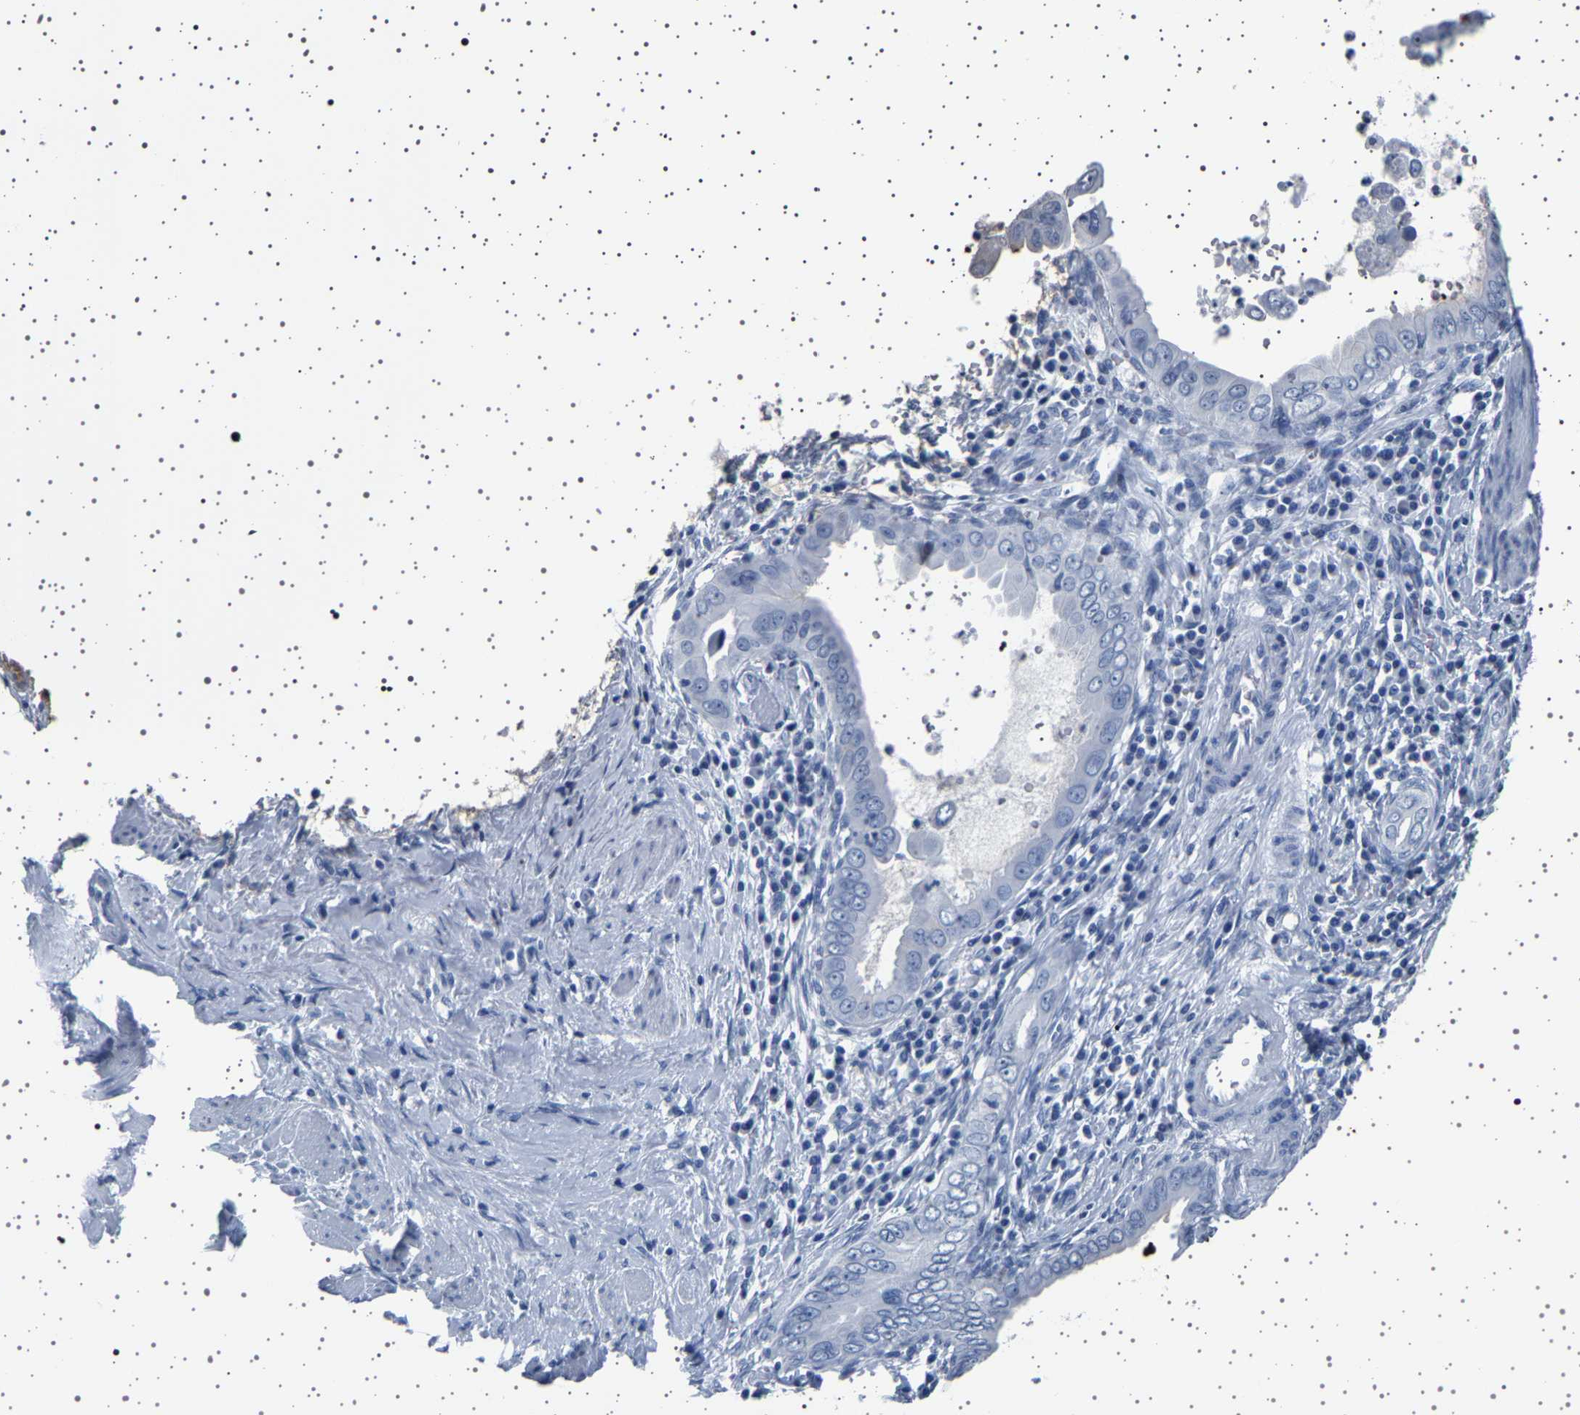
{"staining": {"intensity": "negative", "quantity": "none", "location": "none"}, "tissue": "pancreatic cancer", "cell_type": "Tumor cells", "image_type": "cancer", "snomed": [{"axis": "morphology", "description": "Normal tissue, NOS"}, {"axis": "topography", "description": "Lymph node"}], "caption": "An IHC micrograph of pancreatic cancer is shown. There is no staining in tumor cells of pancreatic cancer.", "gene": "TFF3", "patient": {"sex": "male", "age": 50}}